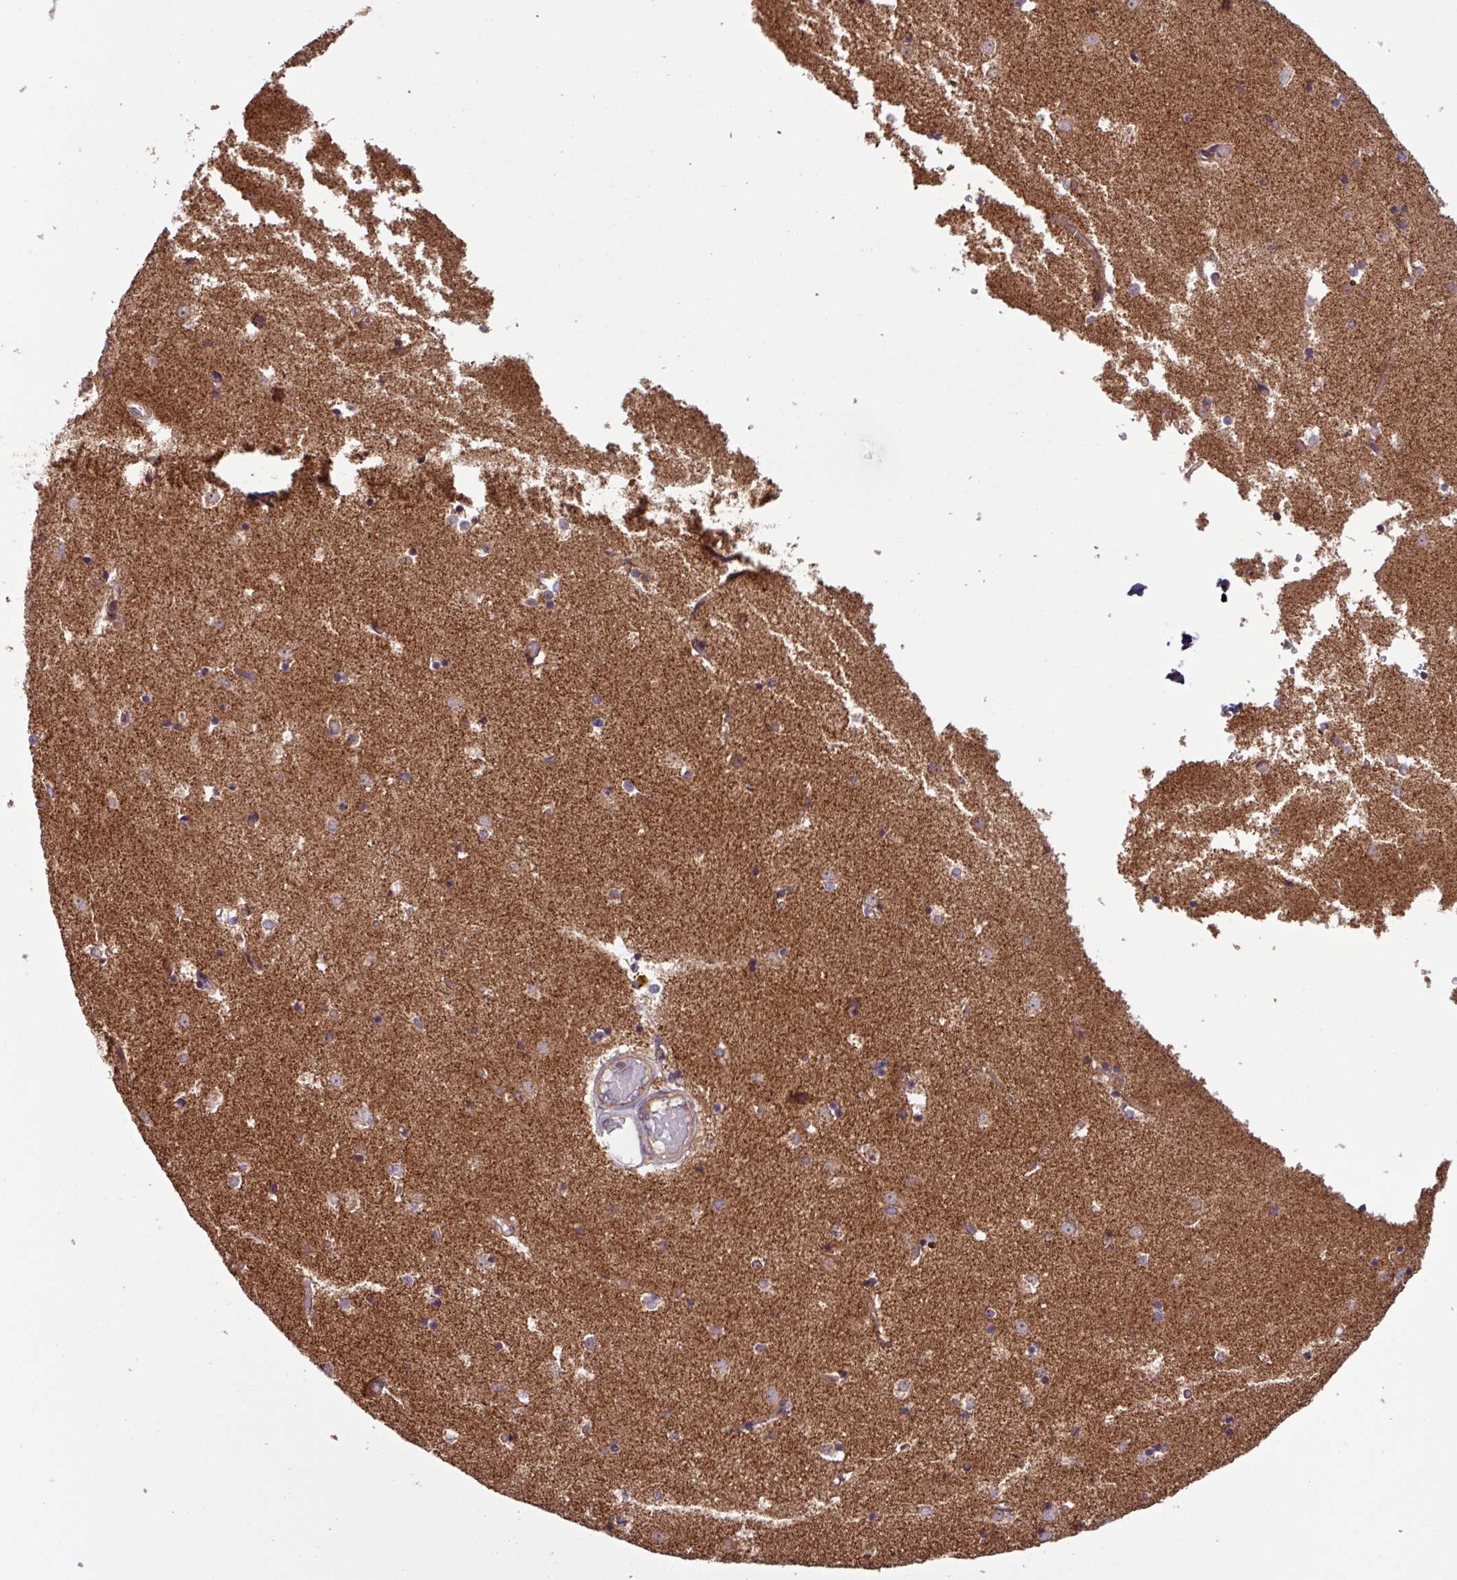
{"staining": {"intensity": "negative", "quantity": "none", "location": "none"}, "tissue": "caudate", "cell_type": "Glial cells", "image_type": "normal", "snomed": [{"axis": "morphology", "description": "Normal tissue, NOS"}, {"axis": "topography", "description": "Lateral ventricle wall"}], "caption": "DAB (3,3'-diaminobenzidine) immunohistochemical staining of unremarkable caudate displays no significant positivity in glial cells. (Immunohistochemistry (ihc), brightfield microscopy, high magnification).", "gene": "PLEKHD1", "patient": {"sex": "female", "age": 52}}